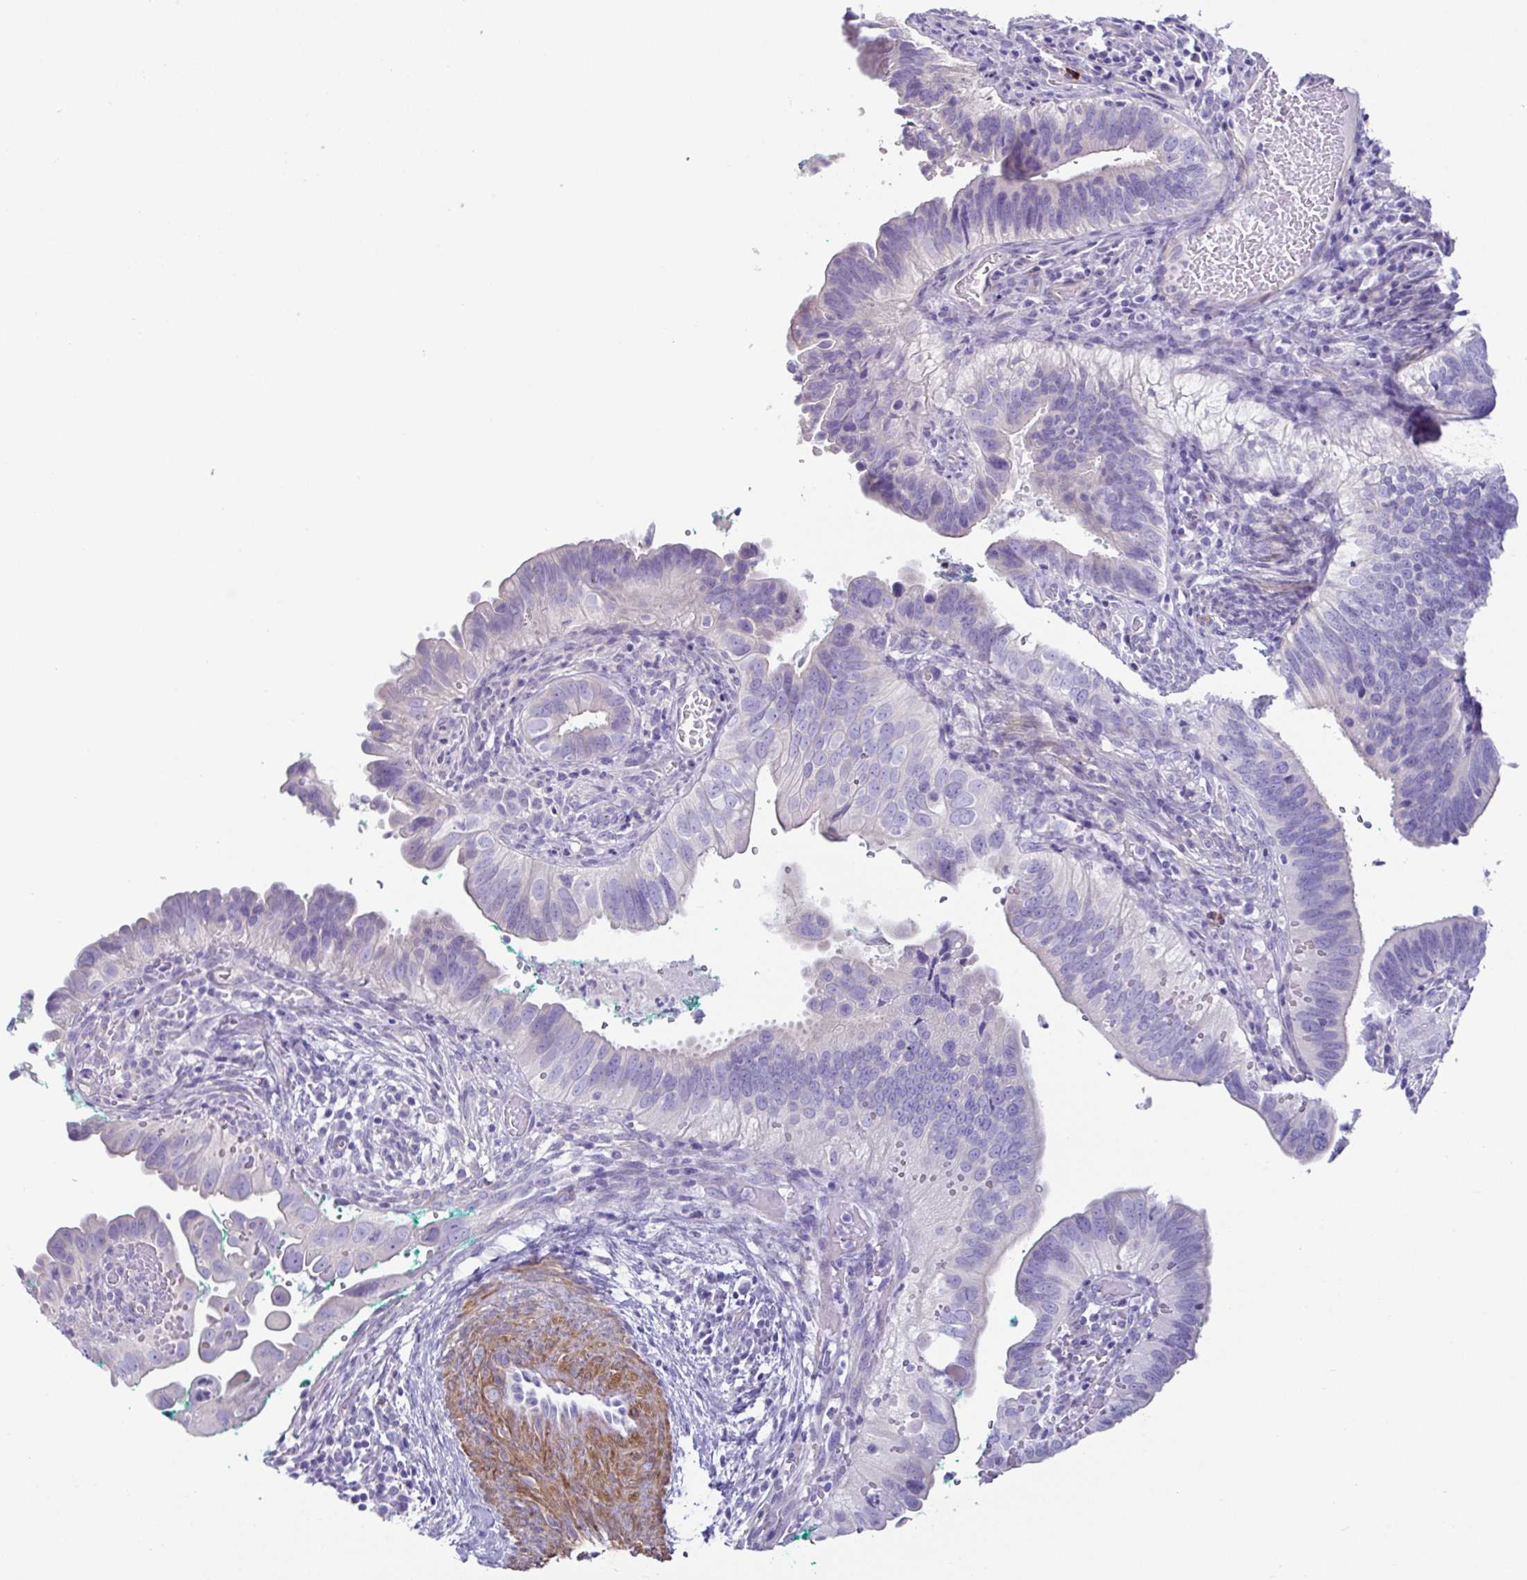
{"staining": {"intensity": "negative", "quantity": "none", "location": "none"}, "tissue": "cervical cancer", "cell_type": "Tumor cells", "image_type": "cancer", "snomed": [{"axis": "morphology", "description": "Adenocarcinoma, NOS"}, {"axis": "topography", "description": "Cervix"}], "caption": "A high-resolution image shows immunohistochemistry (IHC) staining of cervical cancer (adenocarcinoma), which demonstrates no significant positivity in tumor cells.", "gene": "MED11", "patient": {"sex": "female", "age": 42}}